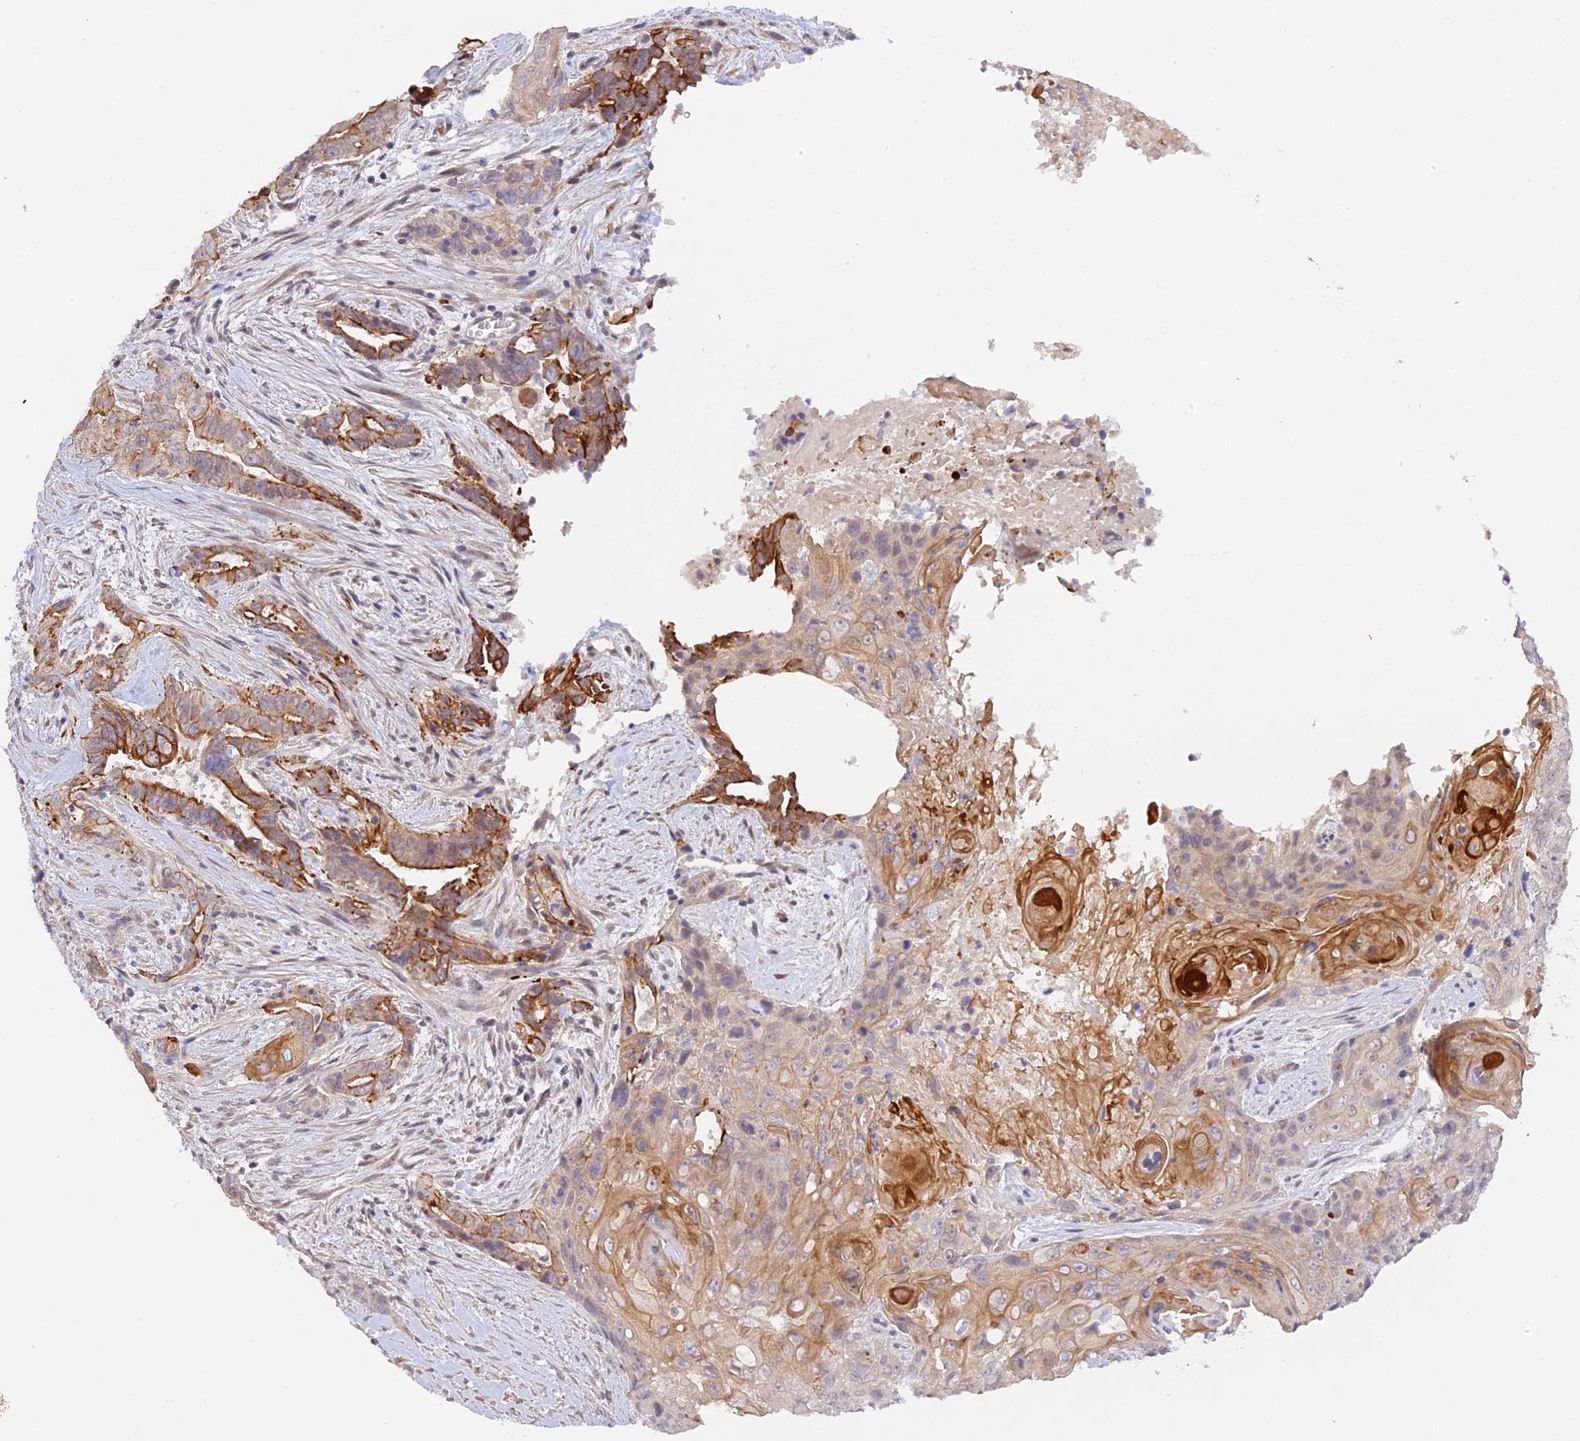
{"staining": {"intensity": "moderate", "quantity": ">75%", "location": "cytoplasmic/membranous"}, "tissue": "pancreatic cancer", "cell_type": "Tumor cells", "image_type": "cancer", "snomed": [{"axis": "morphology", "description": "Adenocarcinoma, NOS"}, {"axis": "topography", "description": "Pancreas"}], "caption": "Immunohistochemistry of pancreatic cancer exhibits medium levels of moderate cytoplasmic/membranous positivity in approximately >75% of tumor cells.", "gene": "CAMSAP3", "patient": {"sex": "male", "age": 80}}